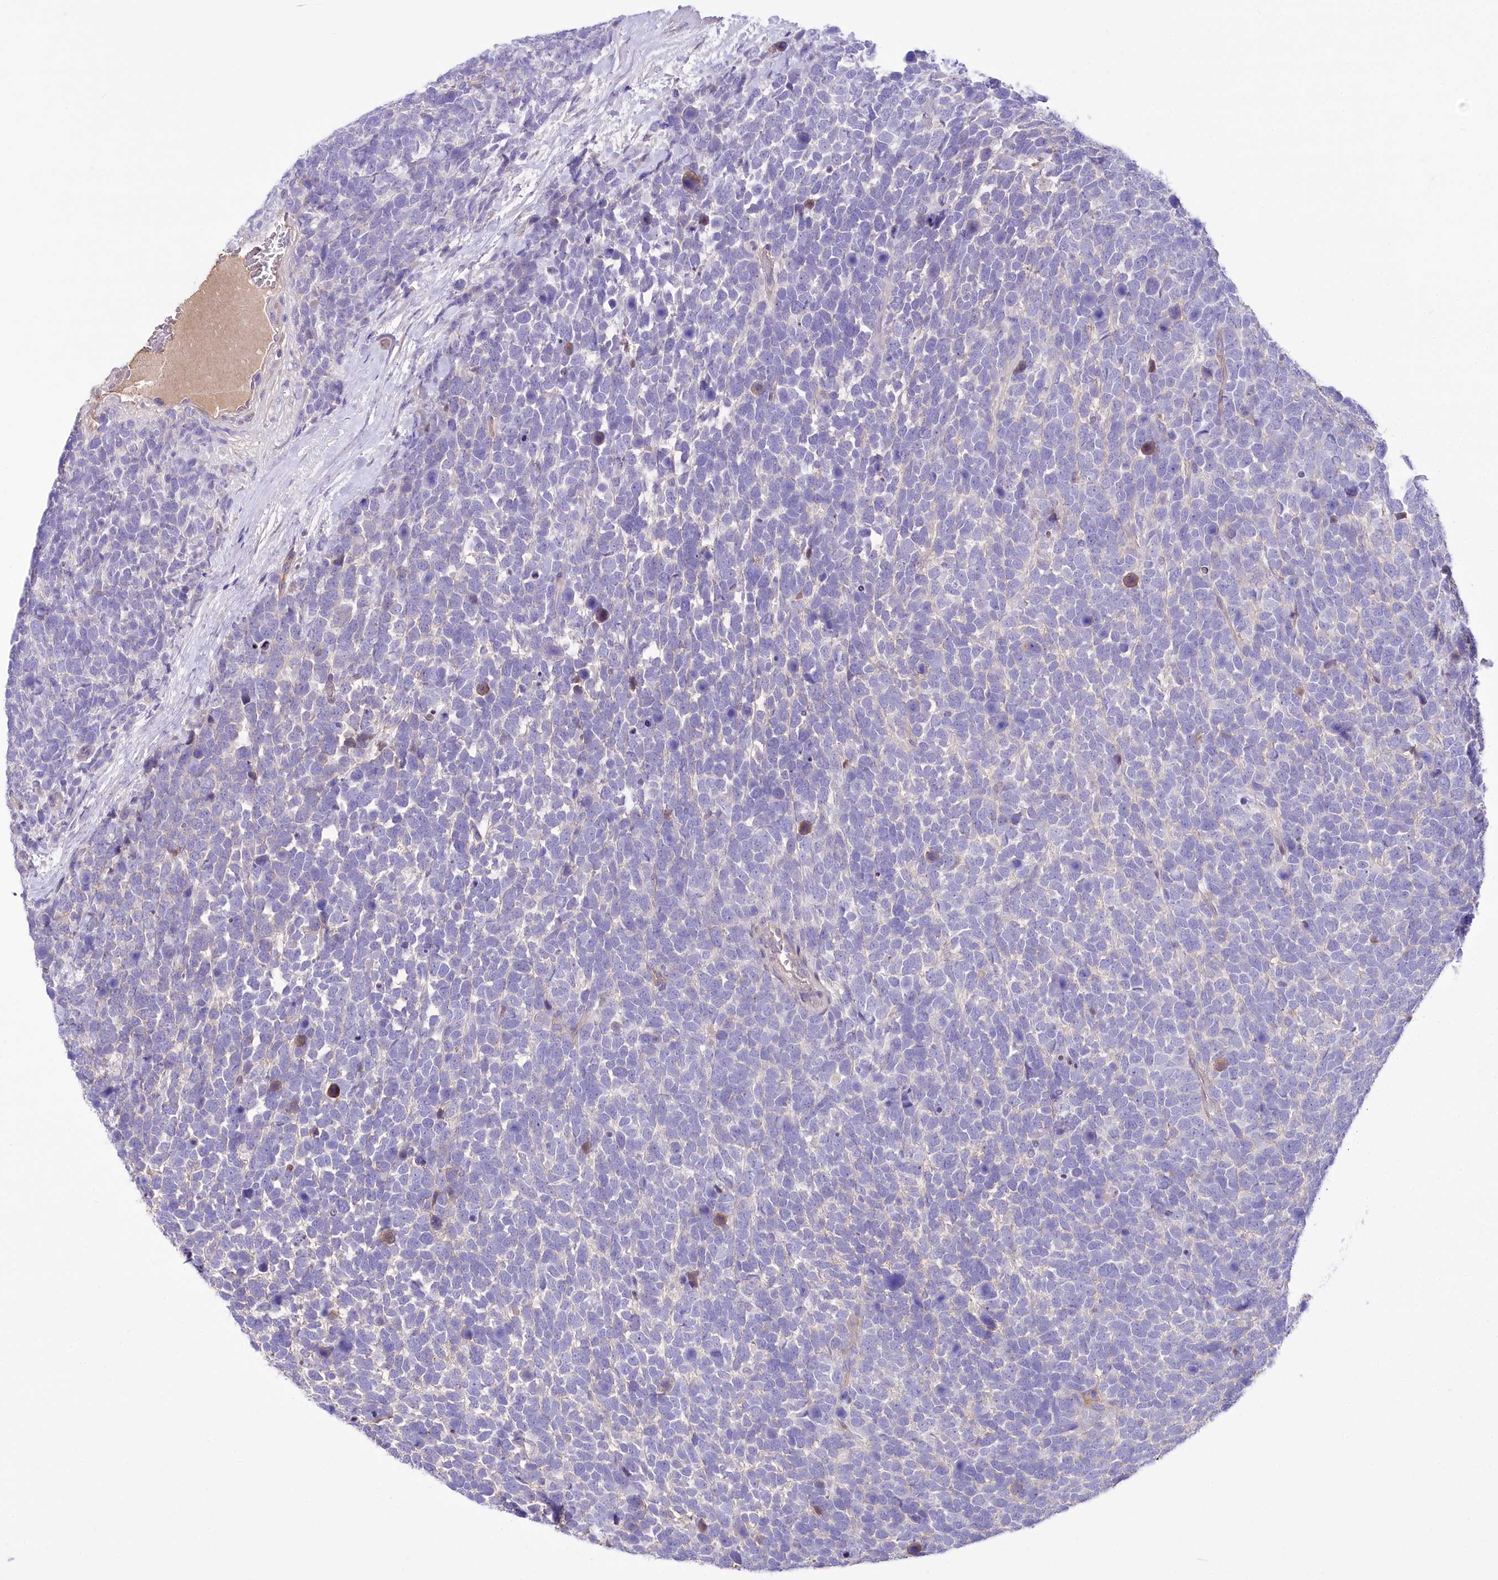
{"staining": {"intensity": "negative", "quantity": "none", "location": "none"}, "tissue": "urothelial cancer", "cell_type": "Tumor cells", "image_type": "cancer", "snomed": [{"axis": "morphology", "description": "Urothelial carcinoma, High grade"}, {"axis": "topography", "description": "Urinary bladder"}], "caption": "A high-resolution histopathology image shows immunohistochemistry (IHC) staining of urothelial cancer, which demonstrates no significant staining in tumor cells.", "gene": "CEP164", "patient": {"sex": "female", "age": 82}}